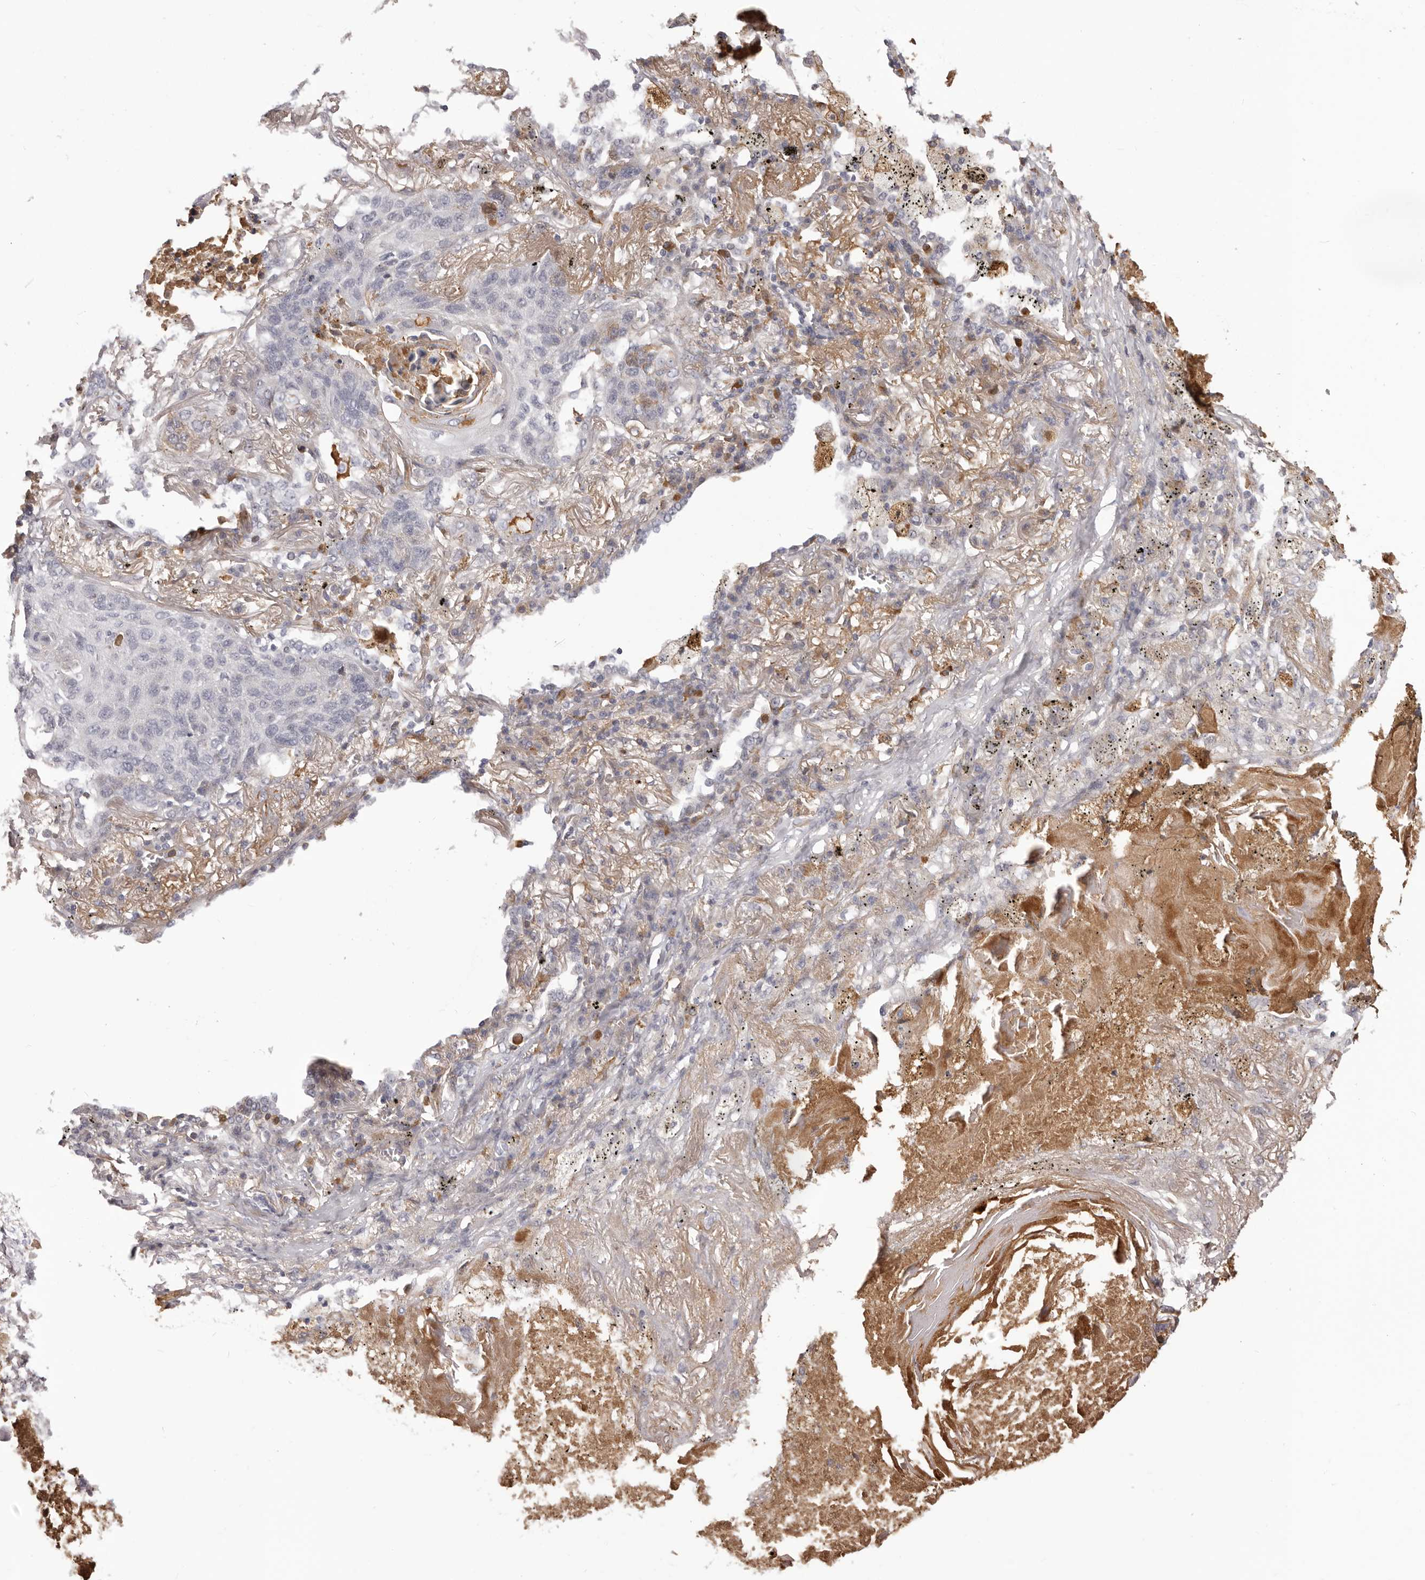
{"staining": {"intensity": "negative", "quantity": "none", "location": "none"}, "tissue": "lung cancer", "cell_type": "Tumor cells", "image_type": "cancer", "snomed": [{"axis": "morphology", "description": "Squamous cell carcinoma, NOS"}, {"axis": "topography", "description": "Lung"}], "caption": "IHC of lung squamous cell carcinoma reveals no staining in tumor cells.", "gene": "OTUD3", "patient": {"sex": "female", "age": 63}}